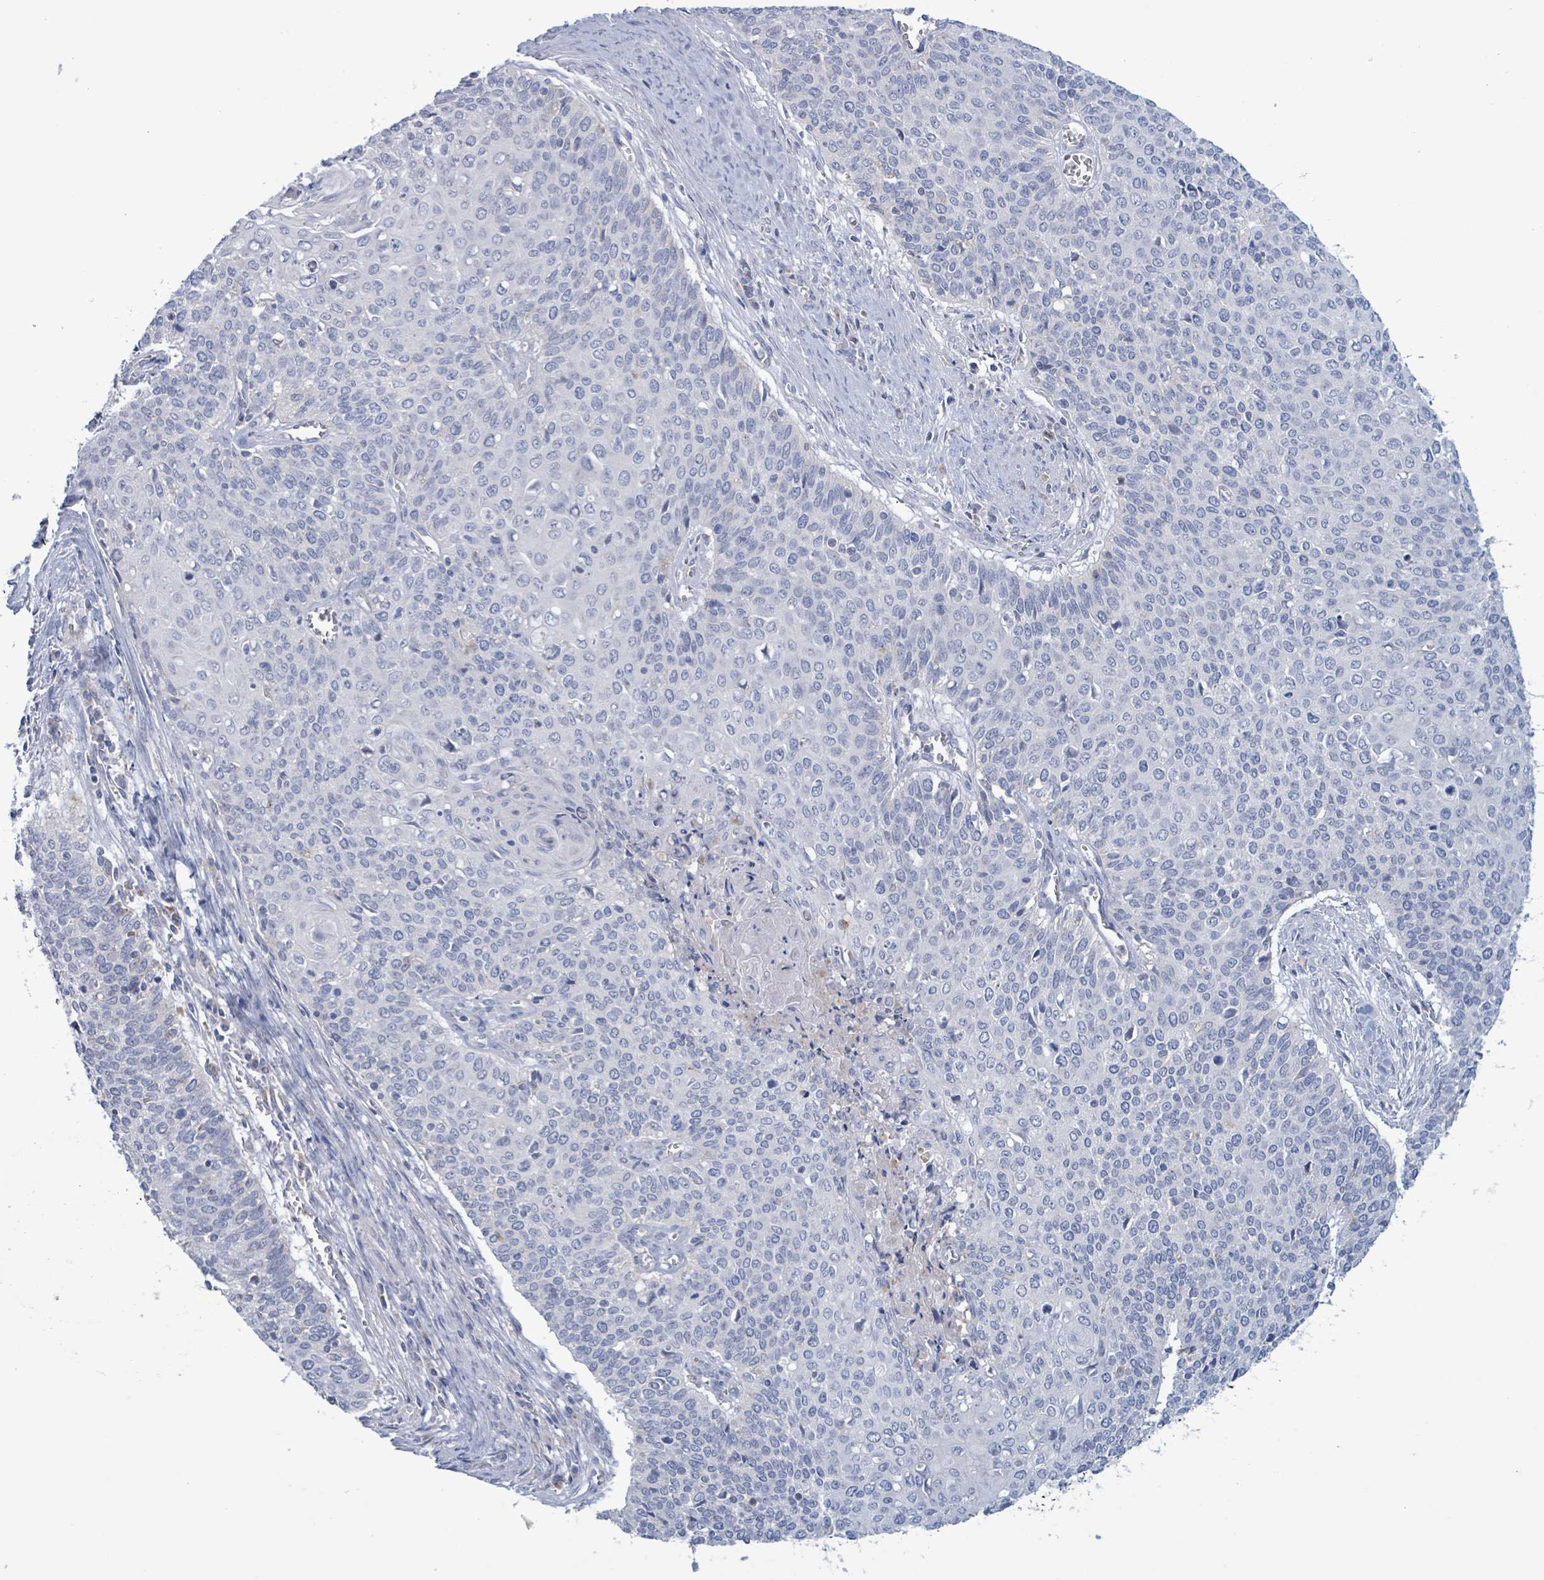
{"staining": {"intensity": "negative", "quantity": "none", "location": "none"}, "tissue": "cervical cancer", "cell_type": "Tumor cells", "image_type": "cancer", "snomed": [{"axis": "morphology", "description": "Squamous cell carcinoma, NOS"}, {"axis": "topography", "description": "Cervix"}], "caption": "IHC of cervical squamous cell carcinoma exhibits no positivity in tumor cells.", "gene": "AKR1C4", "patient": {"sex": "female", "age": 39}}